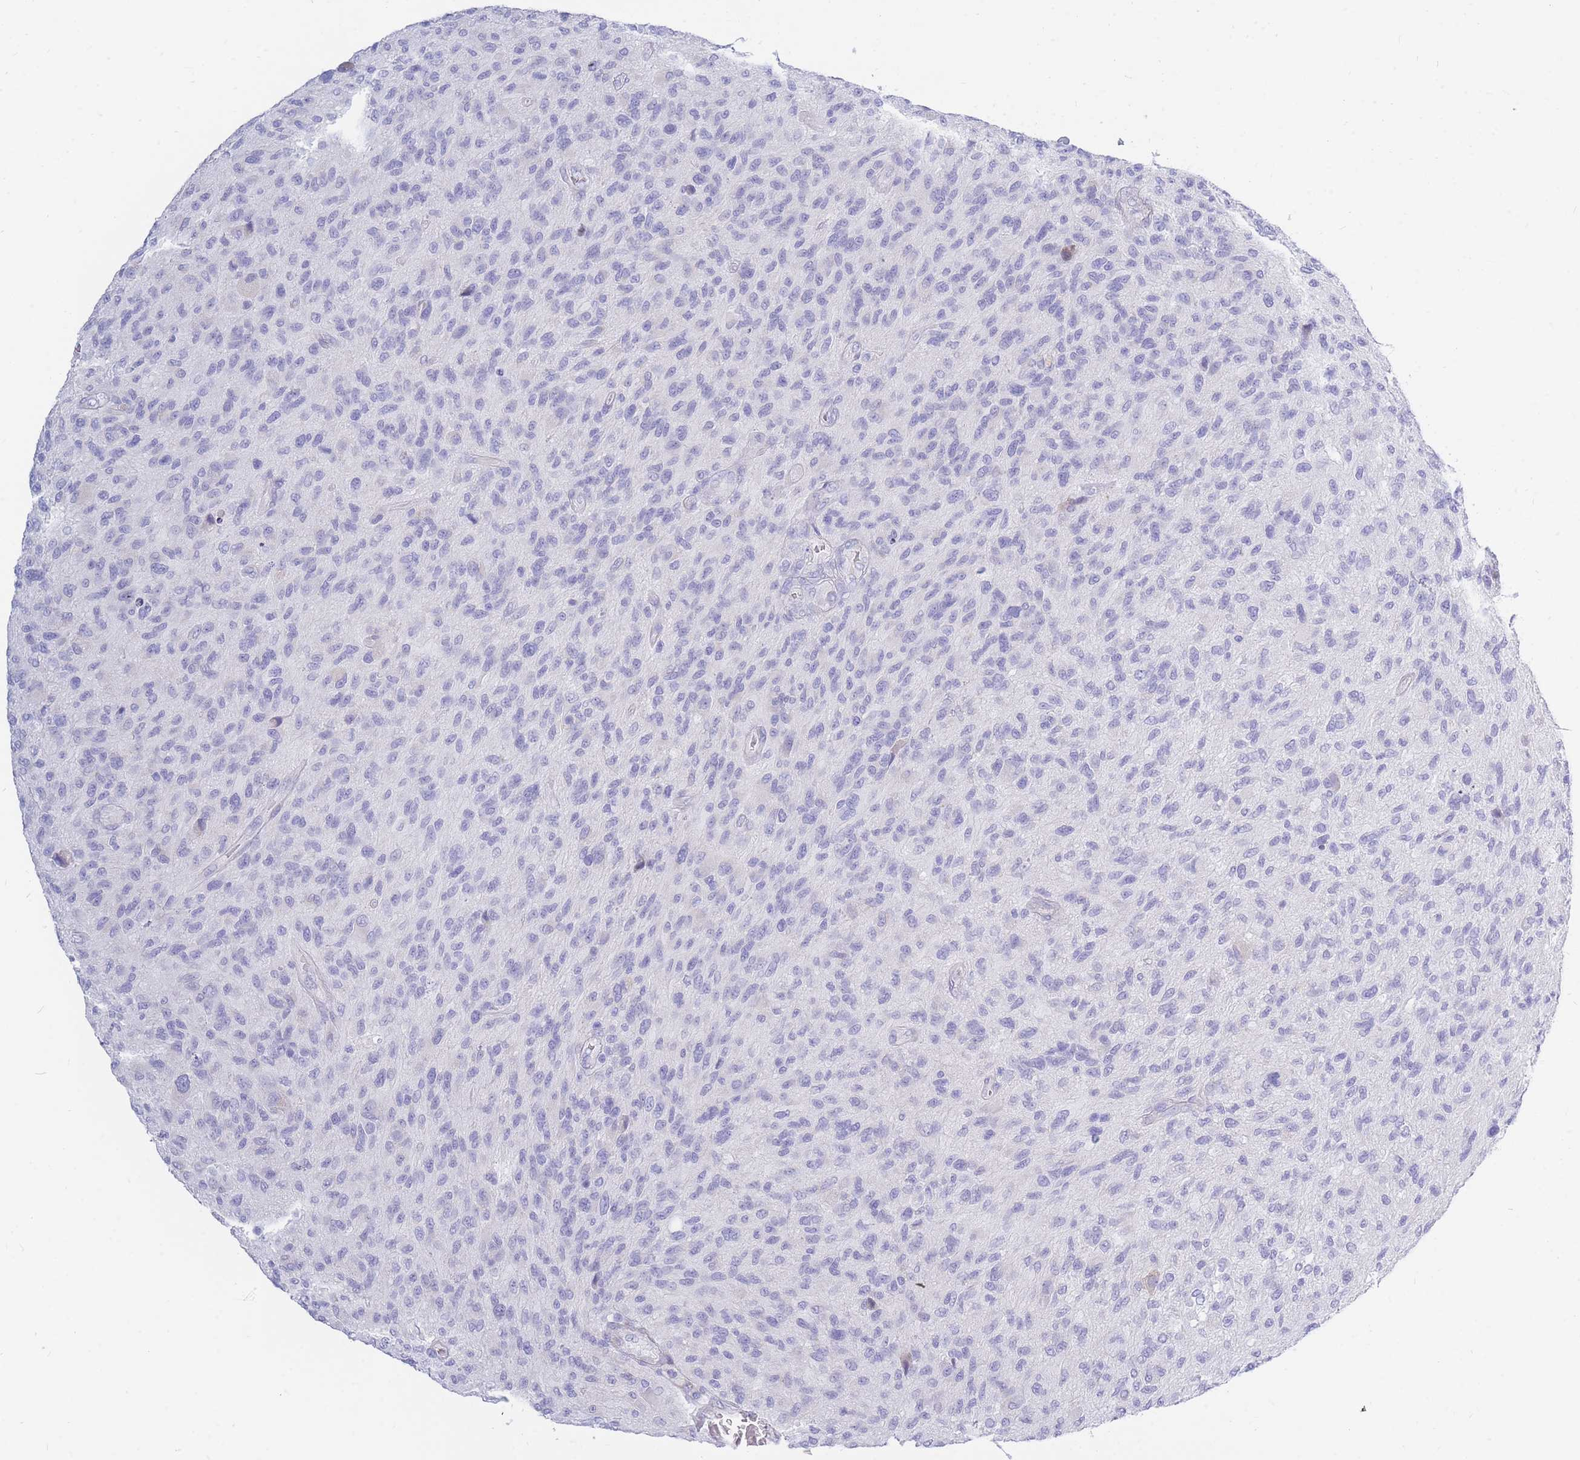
{"staining": {"intensity": "negative", "quantity": "none", "location": "none"}, "tissue": "glioma", "cell_type": "Tumor cells", "image_type": "cancer", "snomed": [{"axis": "morphology", "description": "Glioma, malignant, High grade"}, {"axis": "topography", "description": "Brain"}], "caption": "An image of glioma stained for a protein exhibits no brown staining in tumor cells. (Immunohistochemistry, brightfield microscopy, high magnification).", "gene": "TPSD1", "patient": {"sex": "male", "age": 47}}